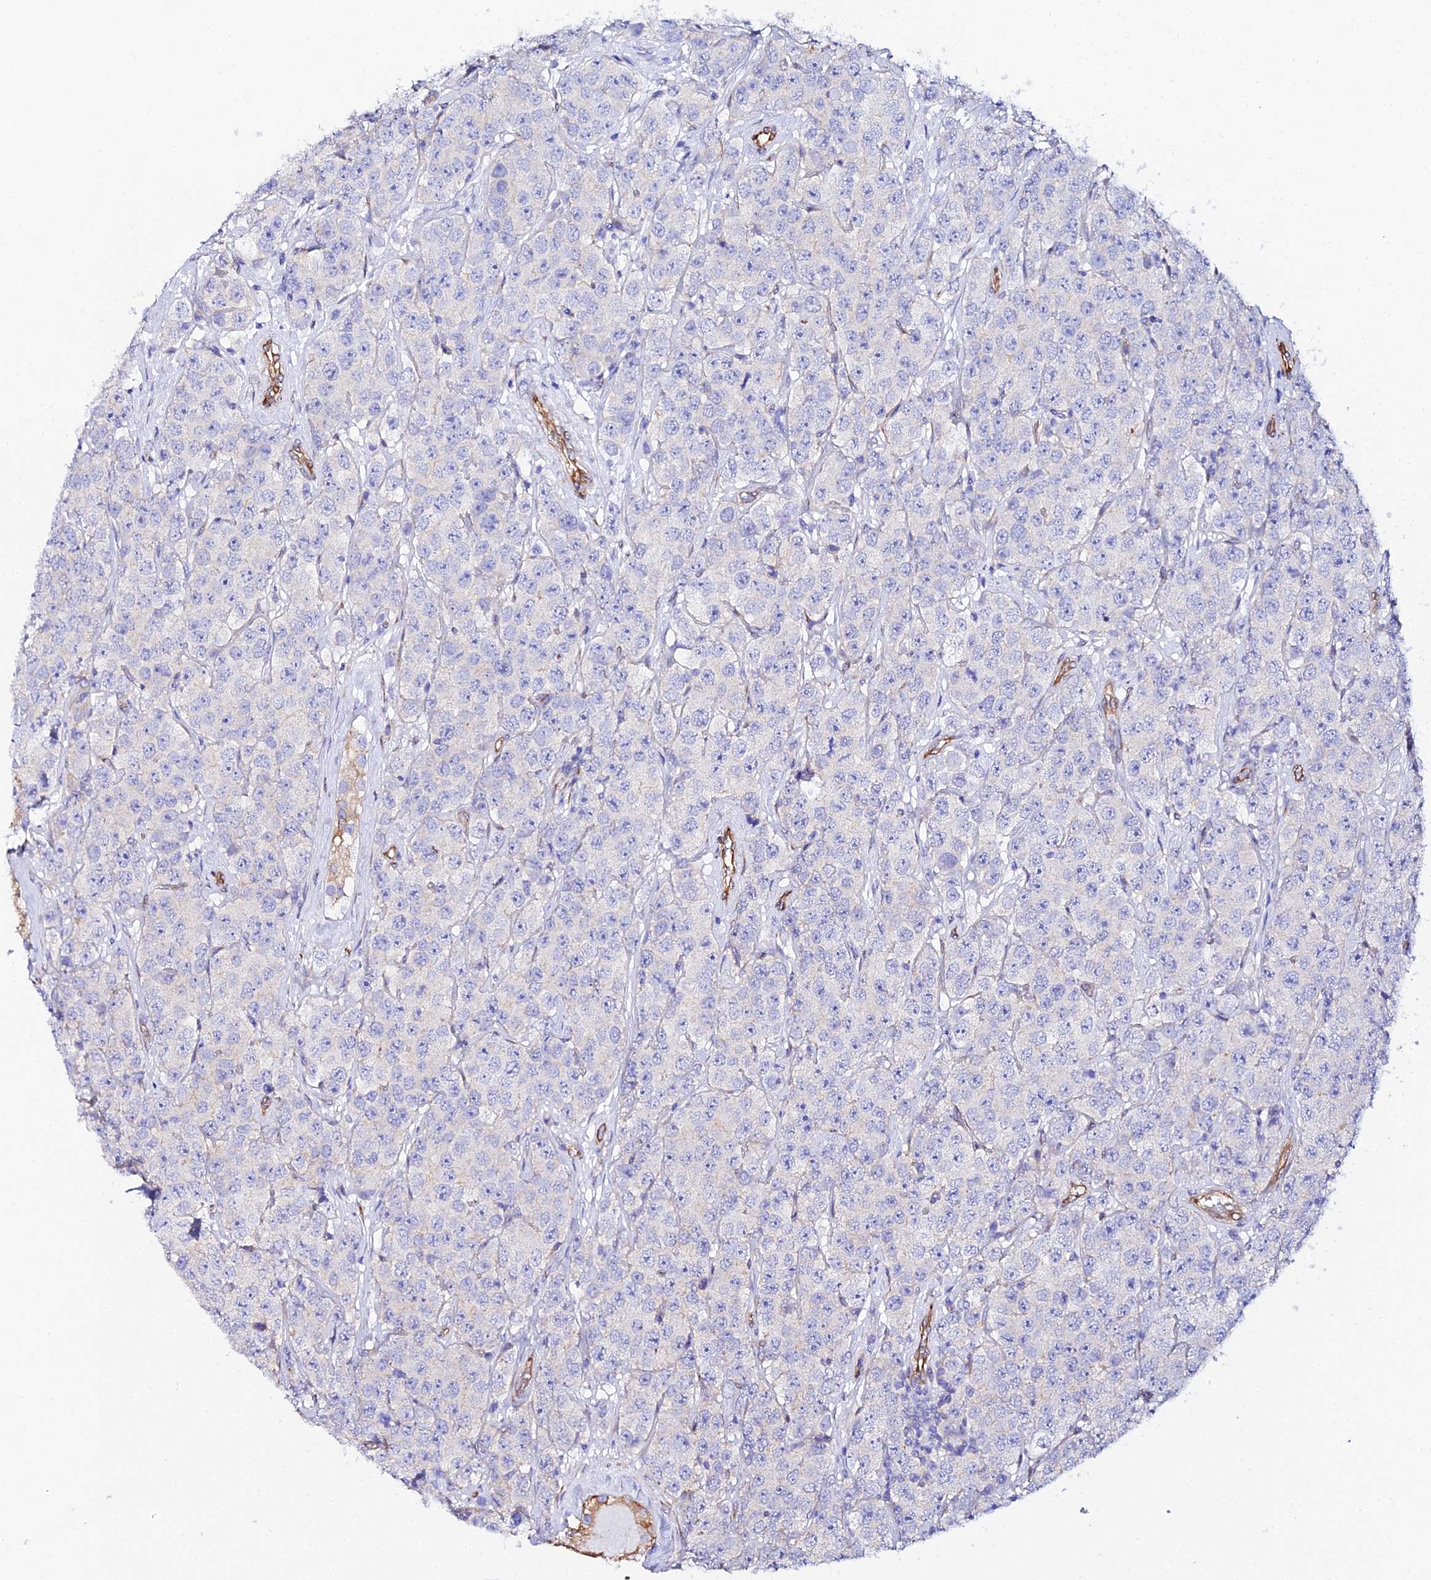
{"staining": {"intensity": "negative", "quantity": "none", "location": "none"}, "tissue": "testis cancer", "cell_type": "Tumor cells", "image_type": "cancer", "snomed": [{"axis": "morphology", "description": "Seminoma, NOS"}, {"axis": "topography", "description": "Testis"}], "caption": "Tumor cells are negative for brown protein staining in testis cancer (seminoma).", "gene": "CFAP45", "patient": {"sex": "male", "age": 28}}